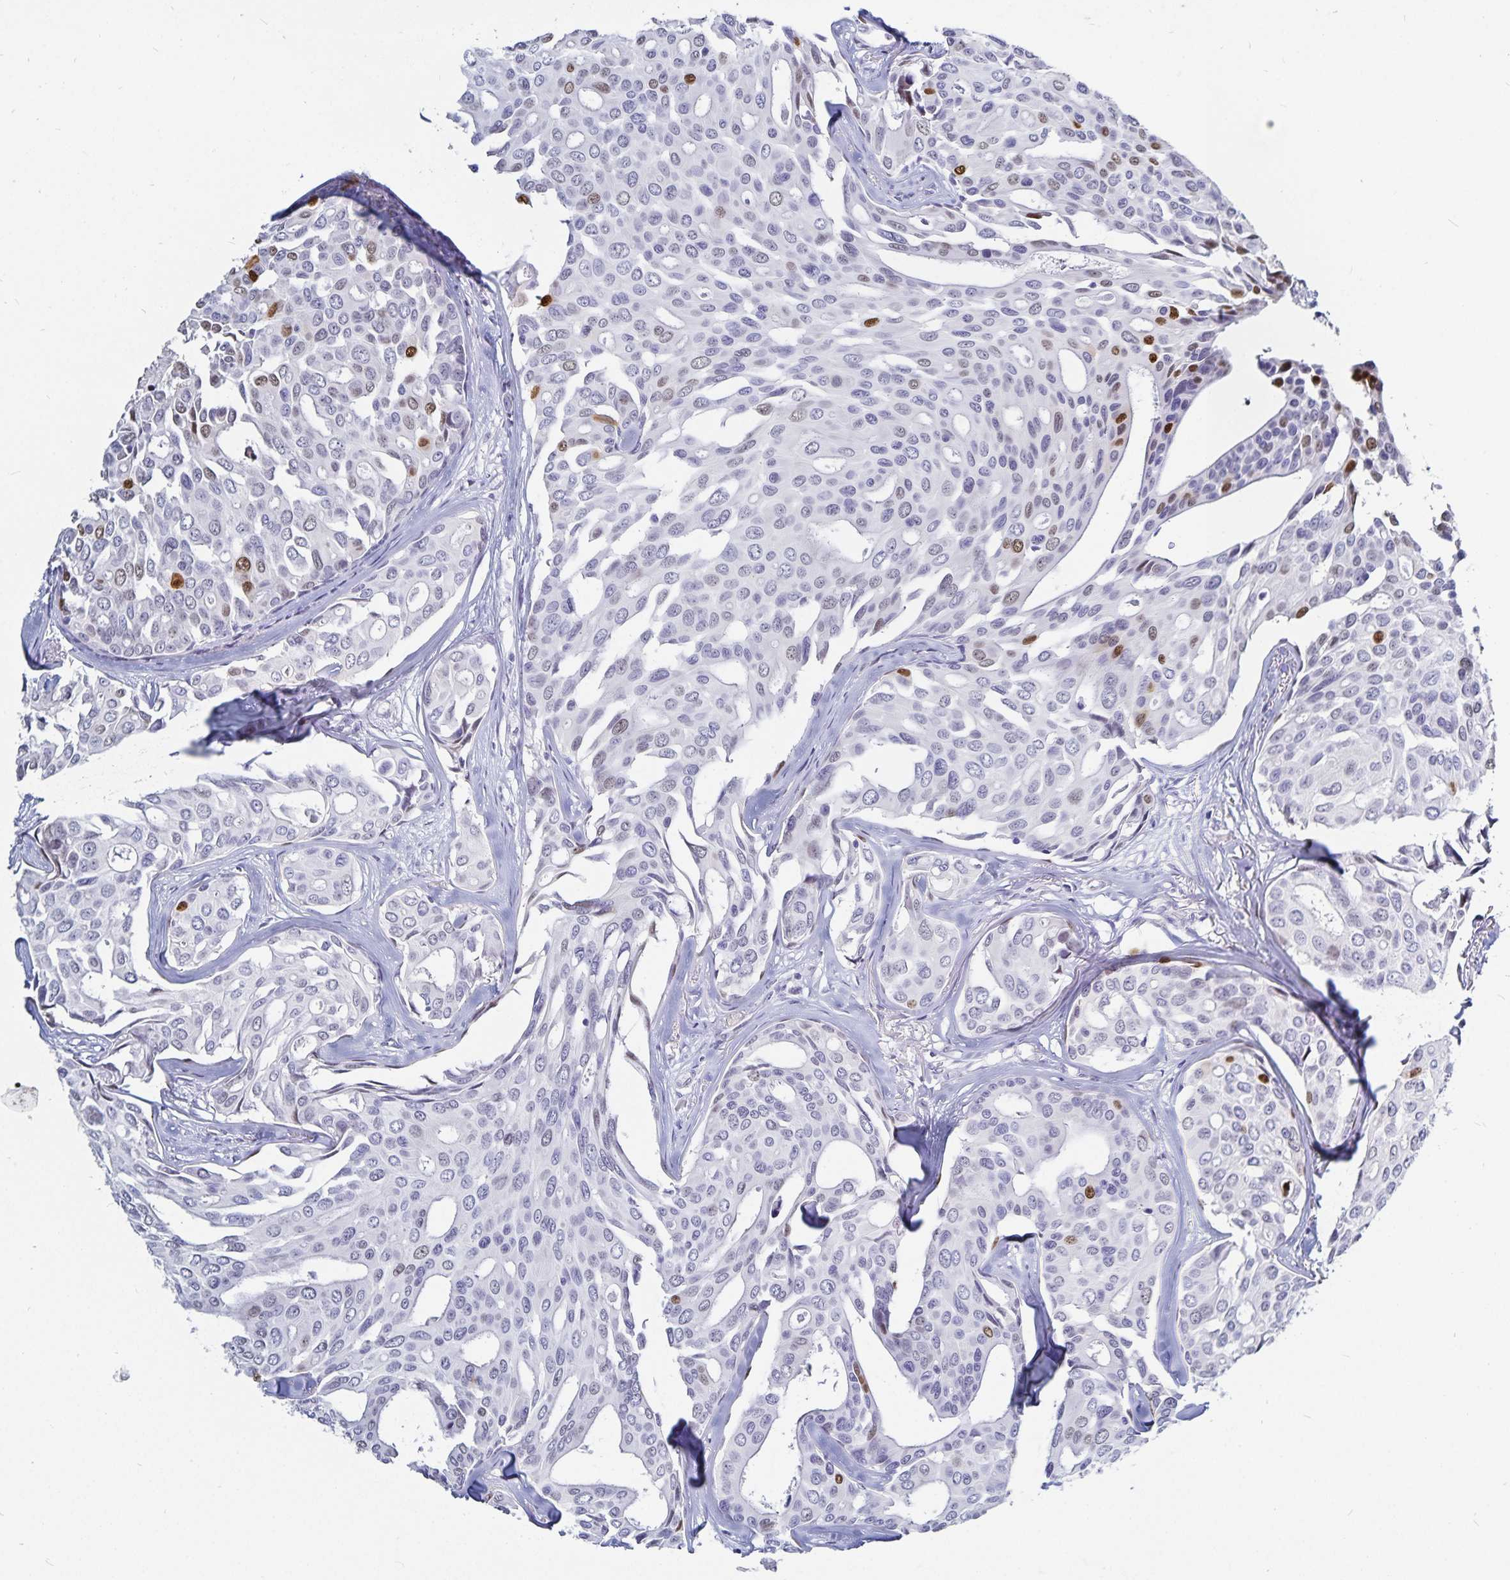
{"staining": {"intensity": "moderate", "quantity": "<25%", "location": "nuclear"}, "tissue": "breast cancer", "cell_type": "Tumor cells", "image_type": "cancer", "snomed": [{"axis": "morphology", "description": "Duct carcinoma"}, {"axis": "topography", "description": "Breast"}], "caption": "The photomicrograph demonstrates staining of breast cancer (invasive ductal carcinoma), revealing moderate nuclear protein positivity (brown color) within tumor cells.", "gene": "HMGB3", "patient": {"sex": "female", "age": 54}}